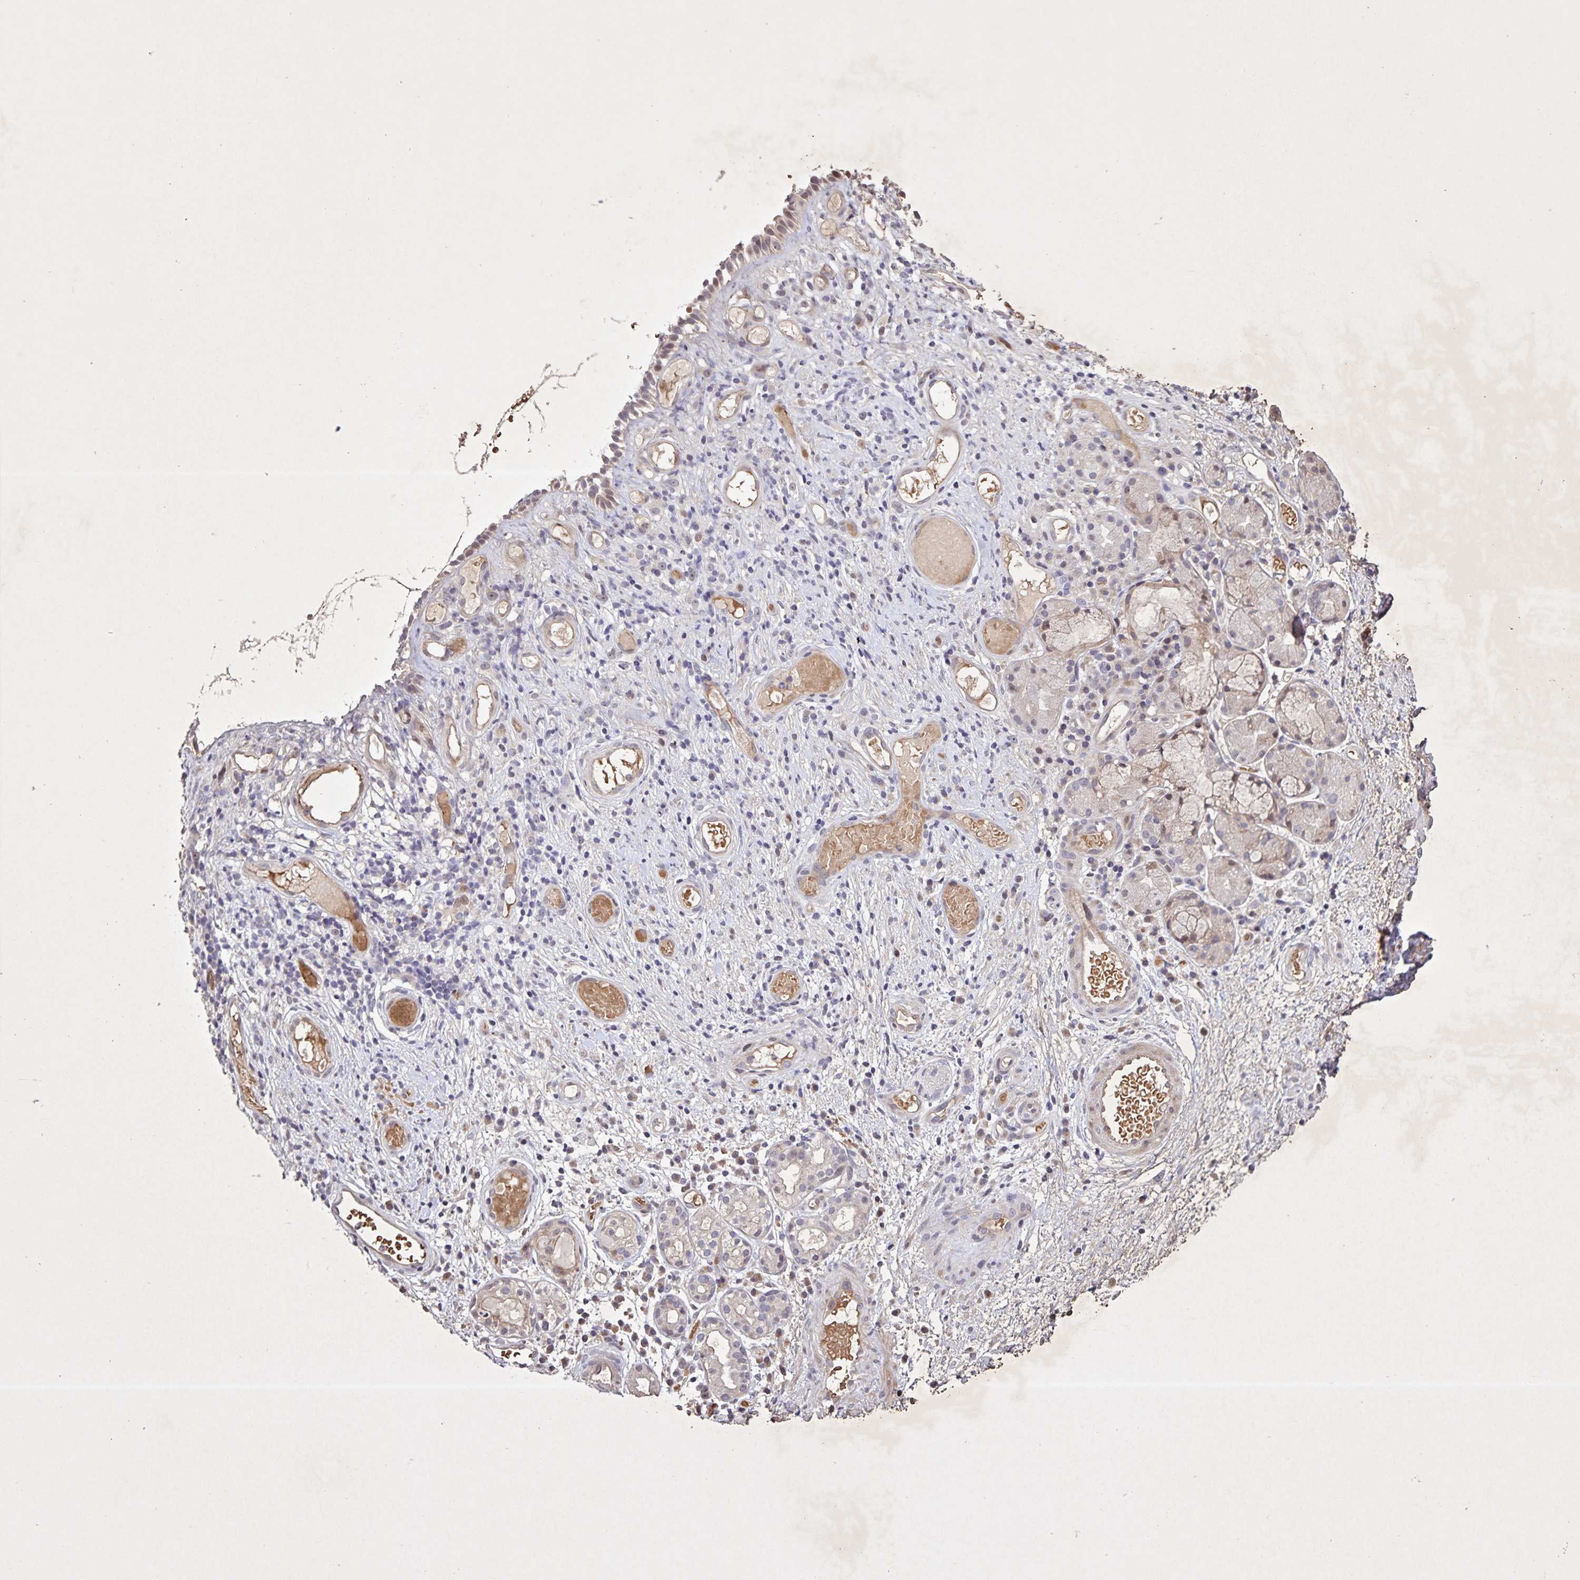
{"staining": {"intensity": "moderate", "quantity": "<25%", "location": "nuclear"}, "tissue": "nasopharynx", "cell_type": "Respiratory epithelial cells", "image_type": "normal", "snomed": [{"axis": "morphology", "description": "Normal tissue, NOS"}, {"axis": "morphology", "description": "Inflammation, NOS"}, {"axis": "topography", "description": "Nasopharynx"}], "caption": "About <25% of respiratory epithelial cells in benign human nasopharynx display moderate nuclear protein expression as visualized by brown immunohistochemical staining.", "gene": "GDF2", "patient": {"sex": "male", "age": 54}}